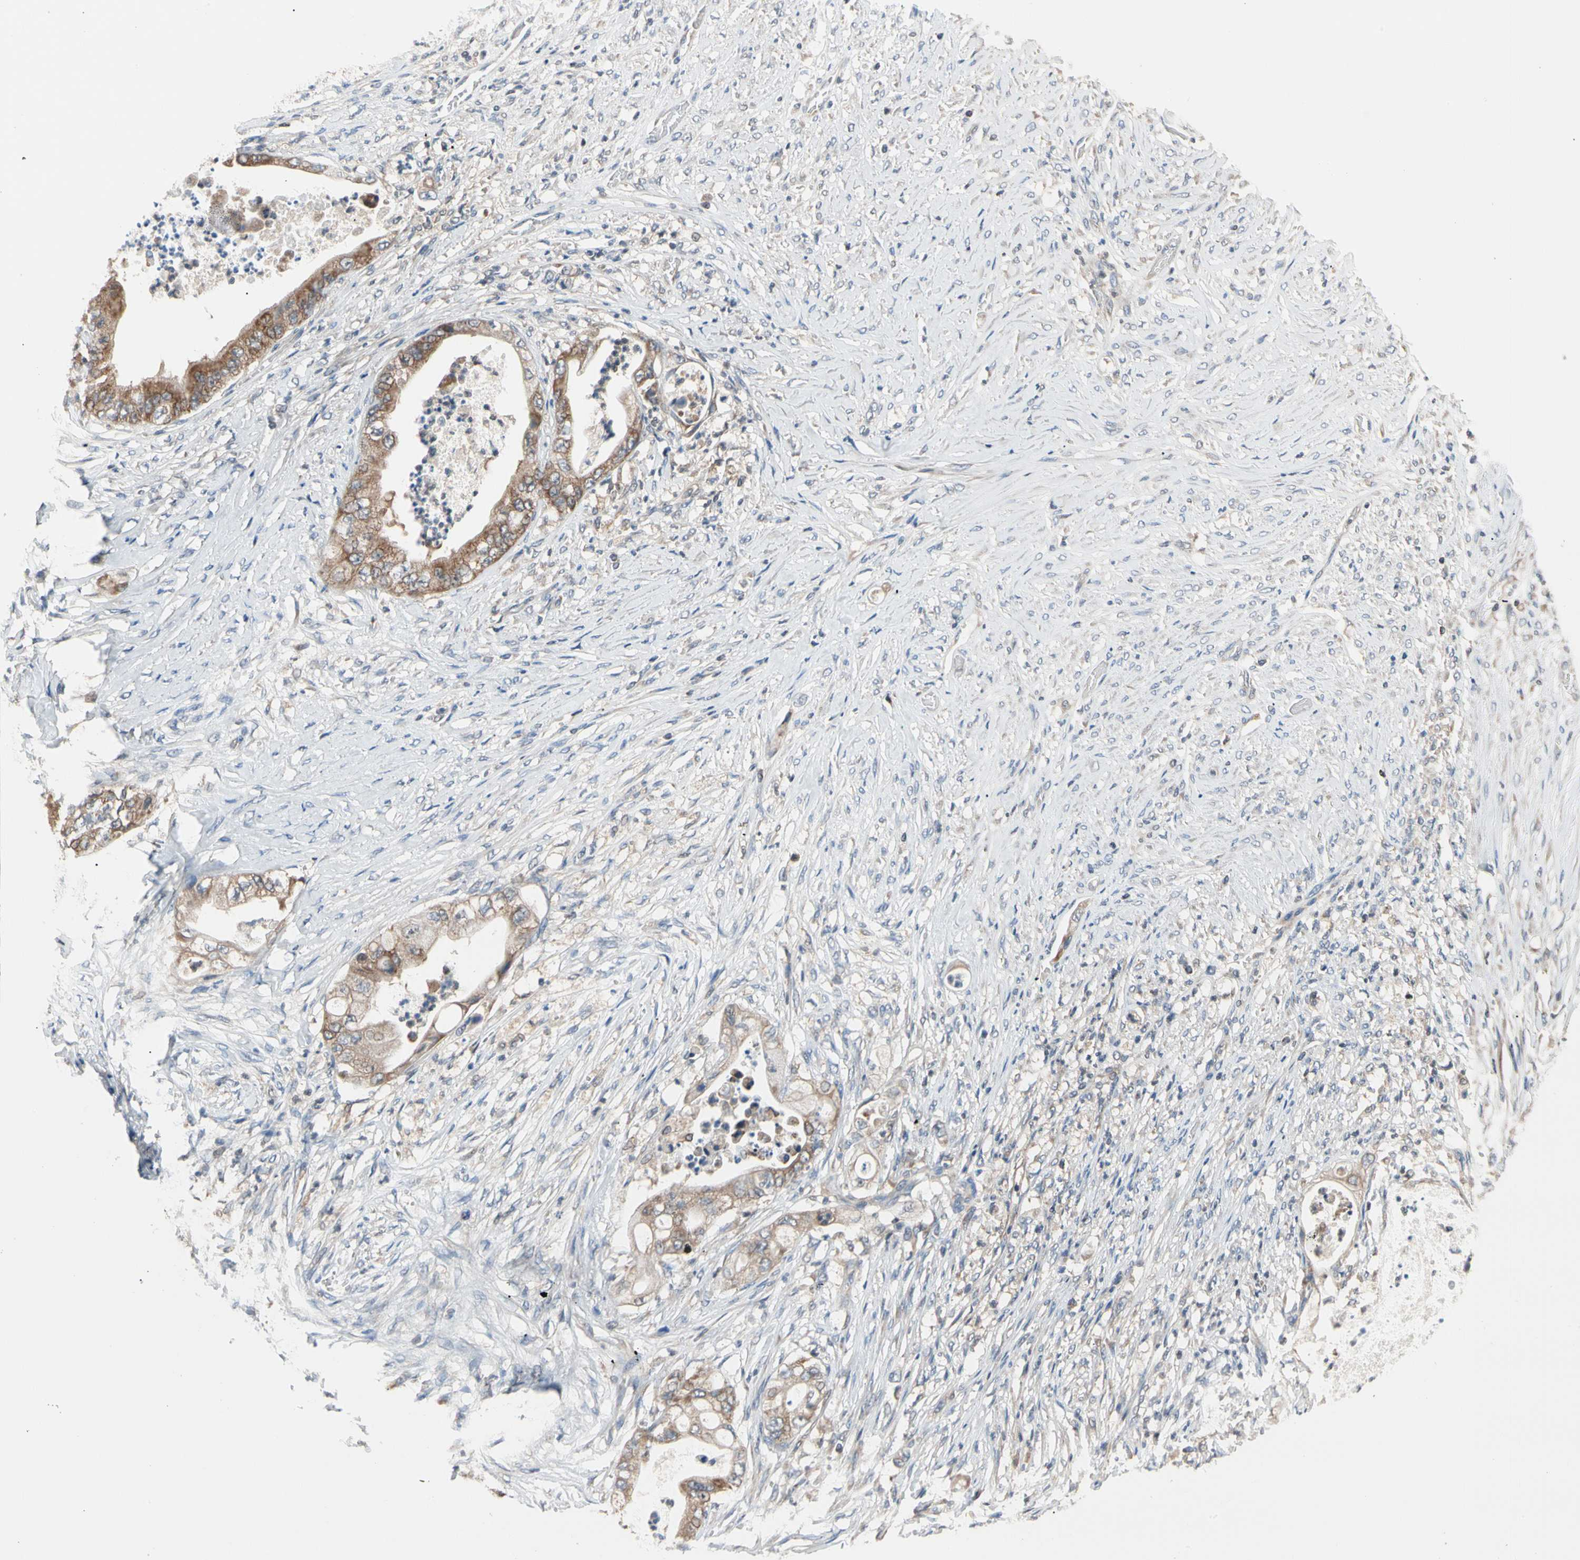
{"staining": {"intensity": "strong", "quantity": ">75%", "location": "cytoplasmic/membranous"}, "tissue": "stomach cancer", "cell_type": "Tumor cells", "image_type": "cancer", "snomed": [{"axis": "morphology", "description": "Adenocarcinoma, NOS"}, {"axis": "topography", "description": "Stomach"}], "caption": "Immunohistochemistry of human adenocarcinoma (stomach) demonstrates high levels of strong cytoplasmic/membranous expression in approximately >75% of tumor cells.", "gene": "MTHFS", "patient": {"sex": "female", "age": 73}}